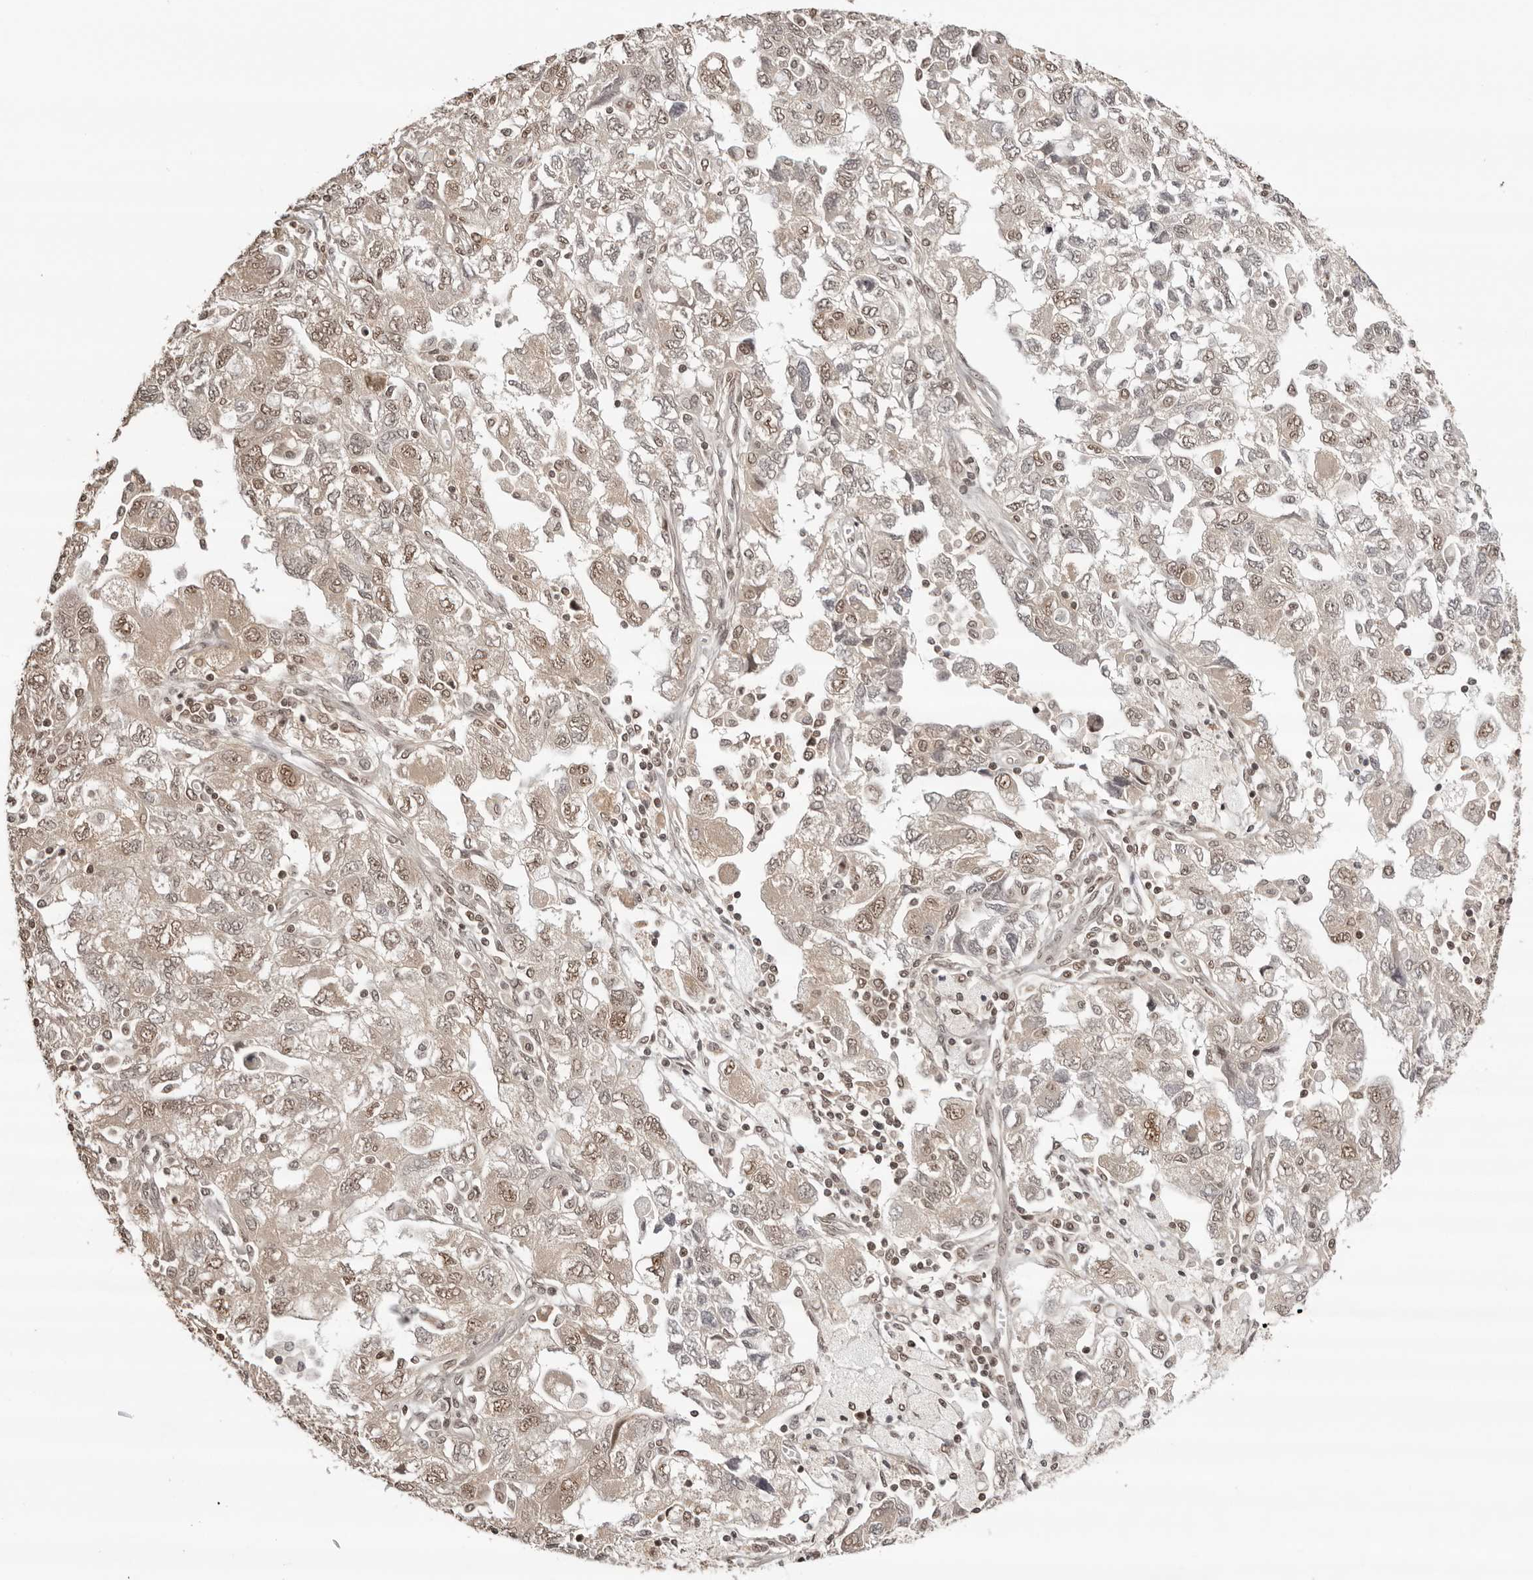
{"staining": {"intensity": "weak", "quantity": "25%-75%", "location": "nuclear"}, "tissue": "ovarian cancer", "cell_type": "Tumor cells", "image_type": "cancer", "snomed": [{"axis": "morphology", "description": "Carcinoma, NOS"}, {"axis": "morphology", "description": "Cystadenocarcinoma, serous, NOS"}, {"axis": "topography", "description": "Ovary"}], "caption": "The immunohistochemical stain highlights weak nuclear staining in tumor cells of ovarian serous cystadenocarcinoma tissue.", "gene": "SDE2", "patient": {"sex": "female", "age": 69}}